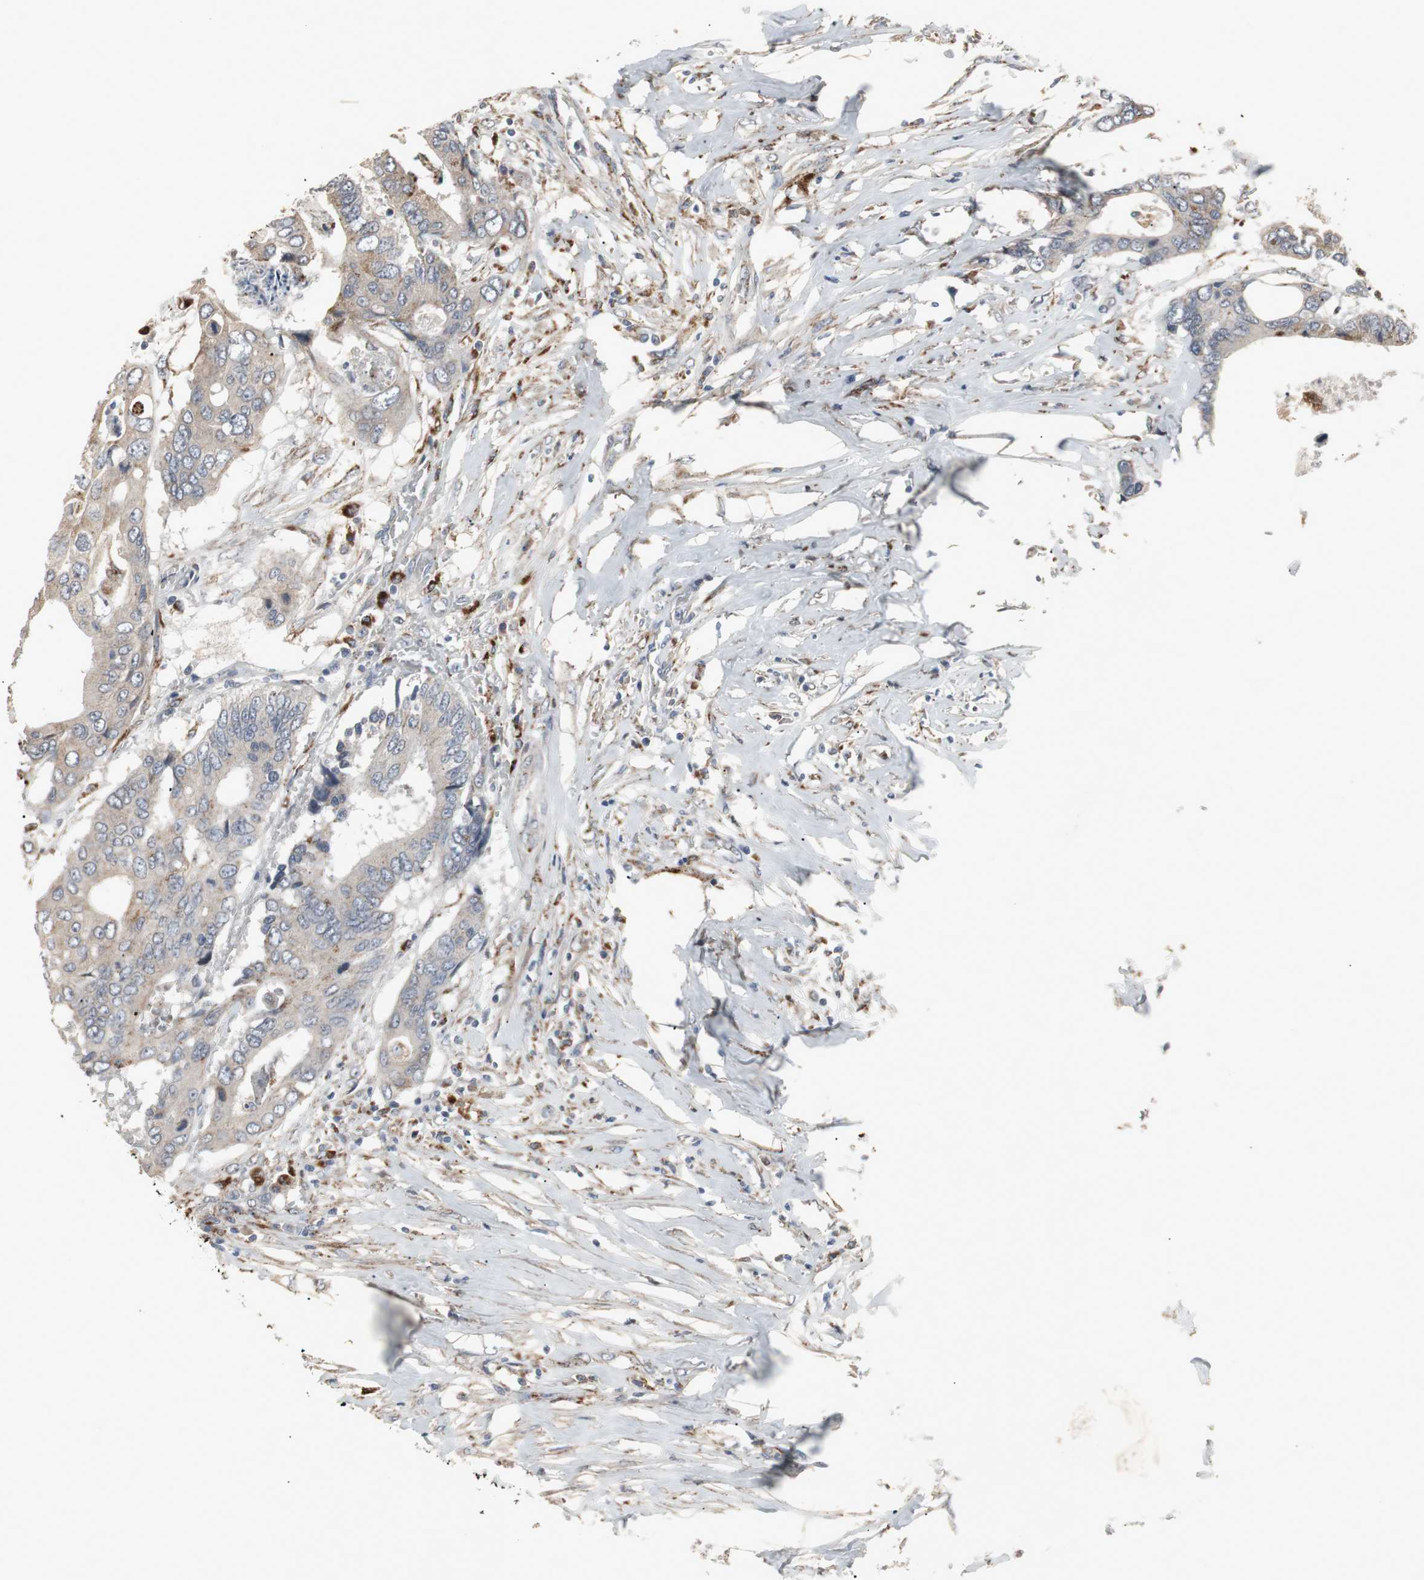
{"staining": {"intensity": "weak", "quantity": ">75%", "location": "cytoplasmic/membranous"}, "tissue": "colorectal cancer", "cell_type": "Tumor cells", "image_type": "cancer", "snomed": [{"axis": "morphology", "description": "Adenocarcinoma, NOS"}, {"axis": "topography", "description": "Rectum"}], "caption": "Colorectal cancer tissue reveals weak cytoplasmic/membranous staining in about >75% of tumor cells, visualized by immunohistochemistry. The protein of interest is stained brown, and the nuclei are stained in blue (DAB IHC with brightfield microscopy, high magnification).", "gene": "GBA1", "patient": {"sex": "male", "age": 55}}